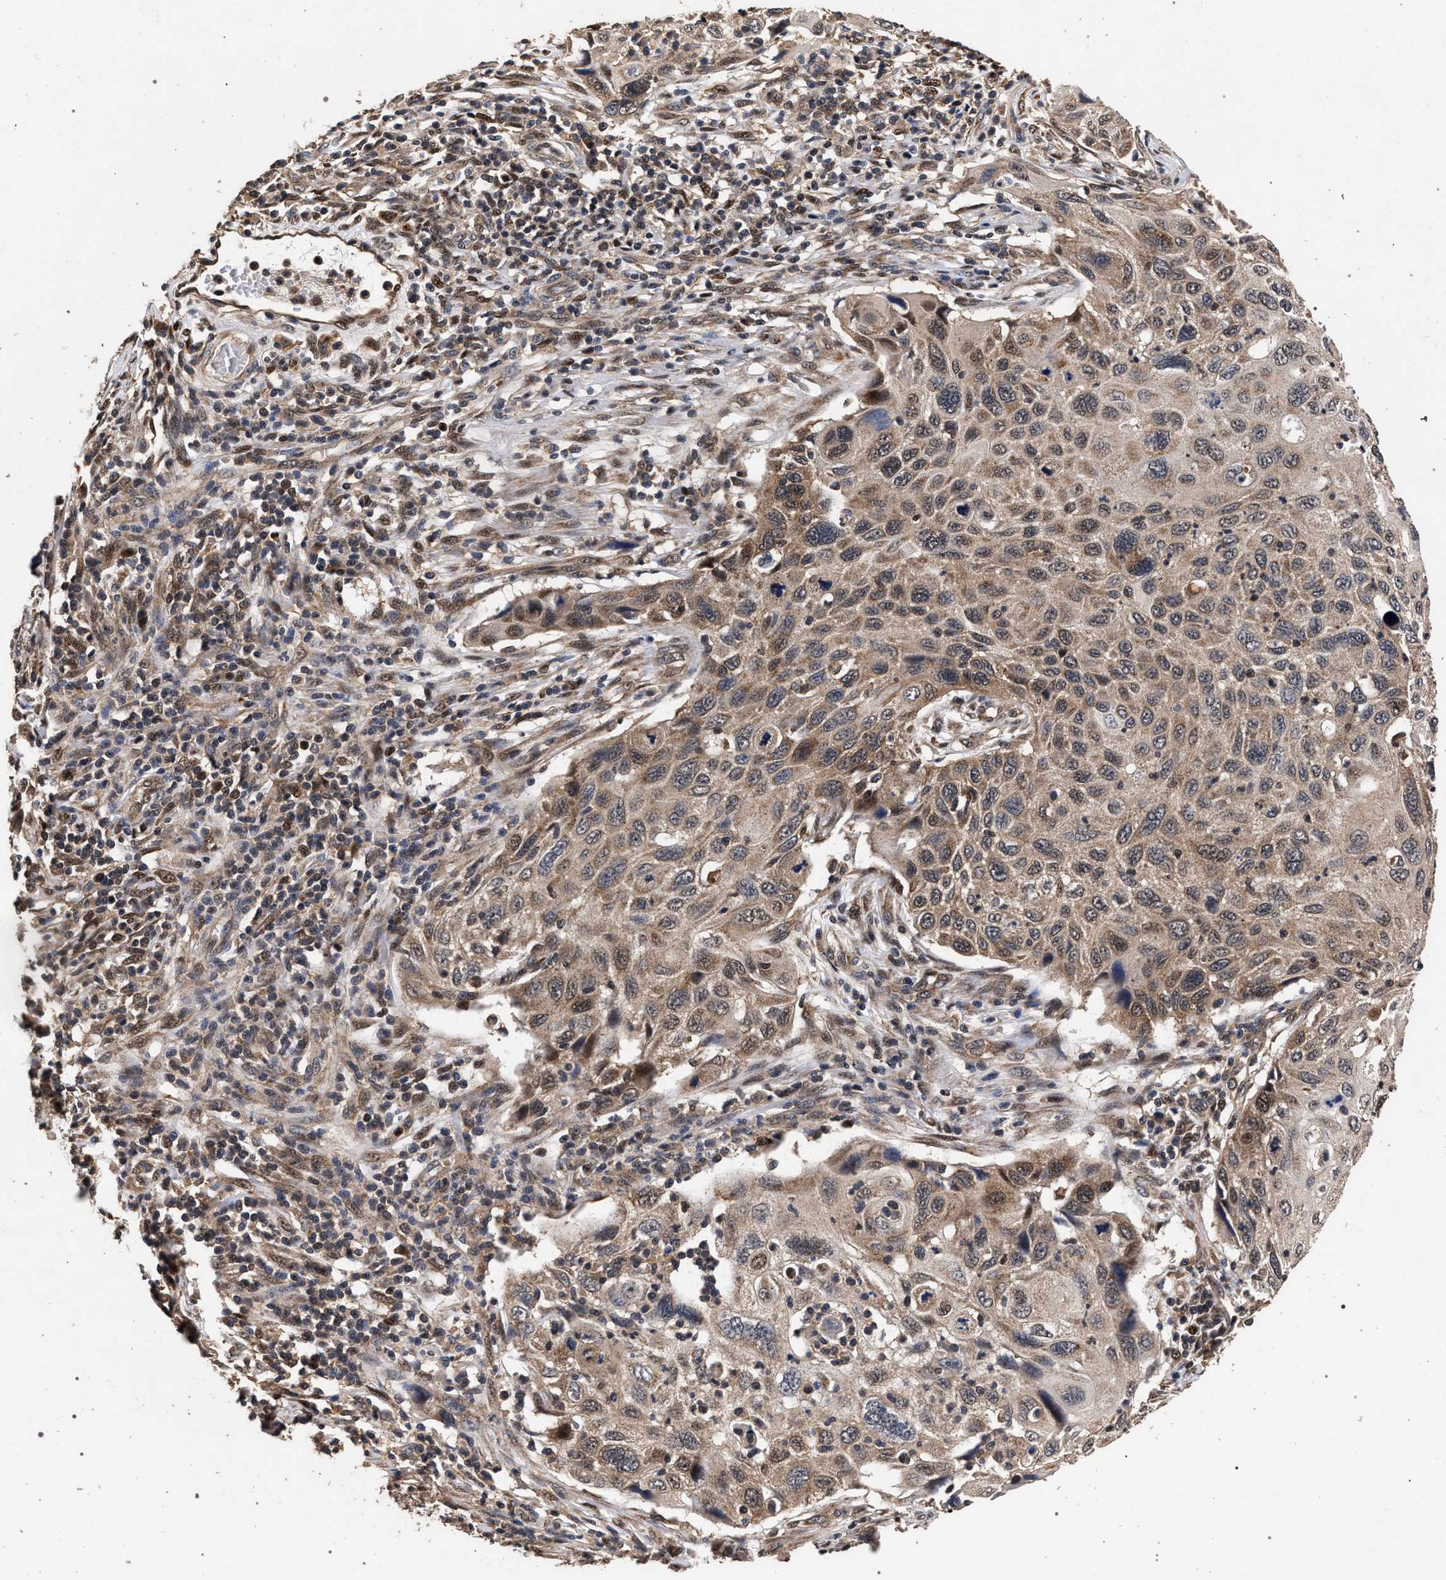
{"staining": {"intensity": "moderate", "quantity": ">75%", "location": "cytoplasmic/membranous,nuclear"}, "tissue": "cervical cancer", "cell_type": "Tumor cells", "image_type": "cancer", "snomed": [{"axis": "morphology", "description": "Squamous cell carcinoma, NOS"}, {"axis": "topography", "description": "Cervix"}], "caption": "Human cervical cancer stained for a protein (brown) exhibits moderate cytoplasmic/membranous and nuclear positive expression in about >75% of tumor cells.", "gene": "ACOX1", "patient": {"sex": "female", "age": 70}}